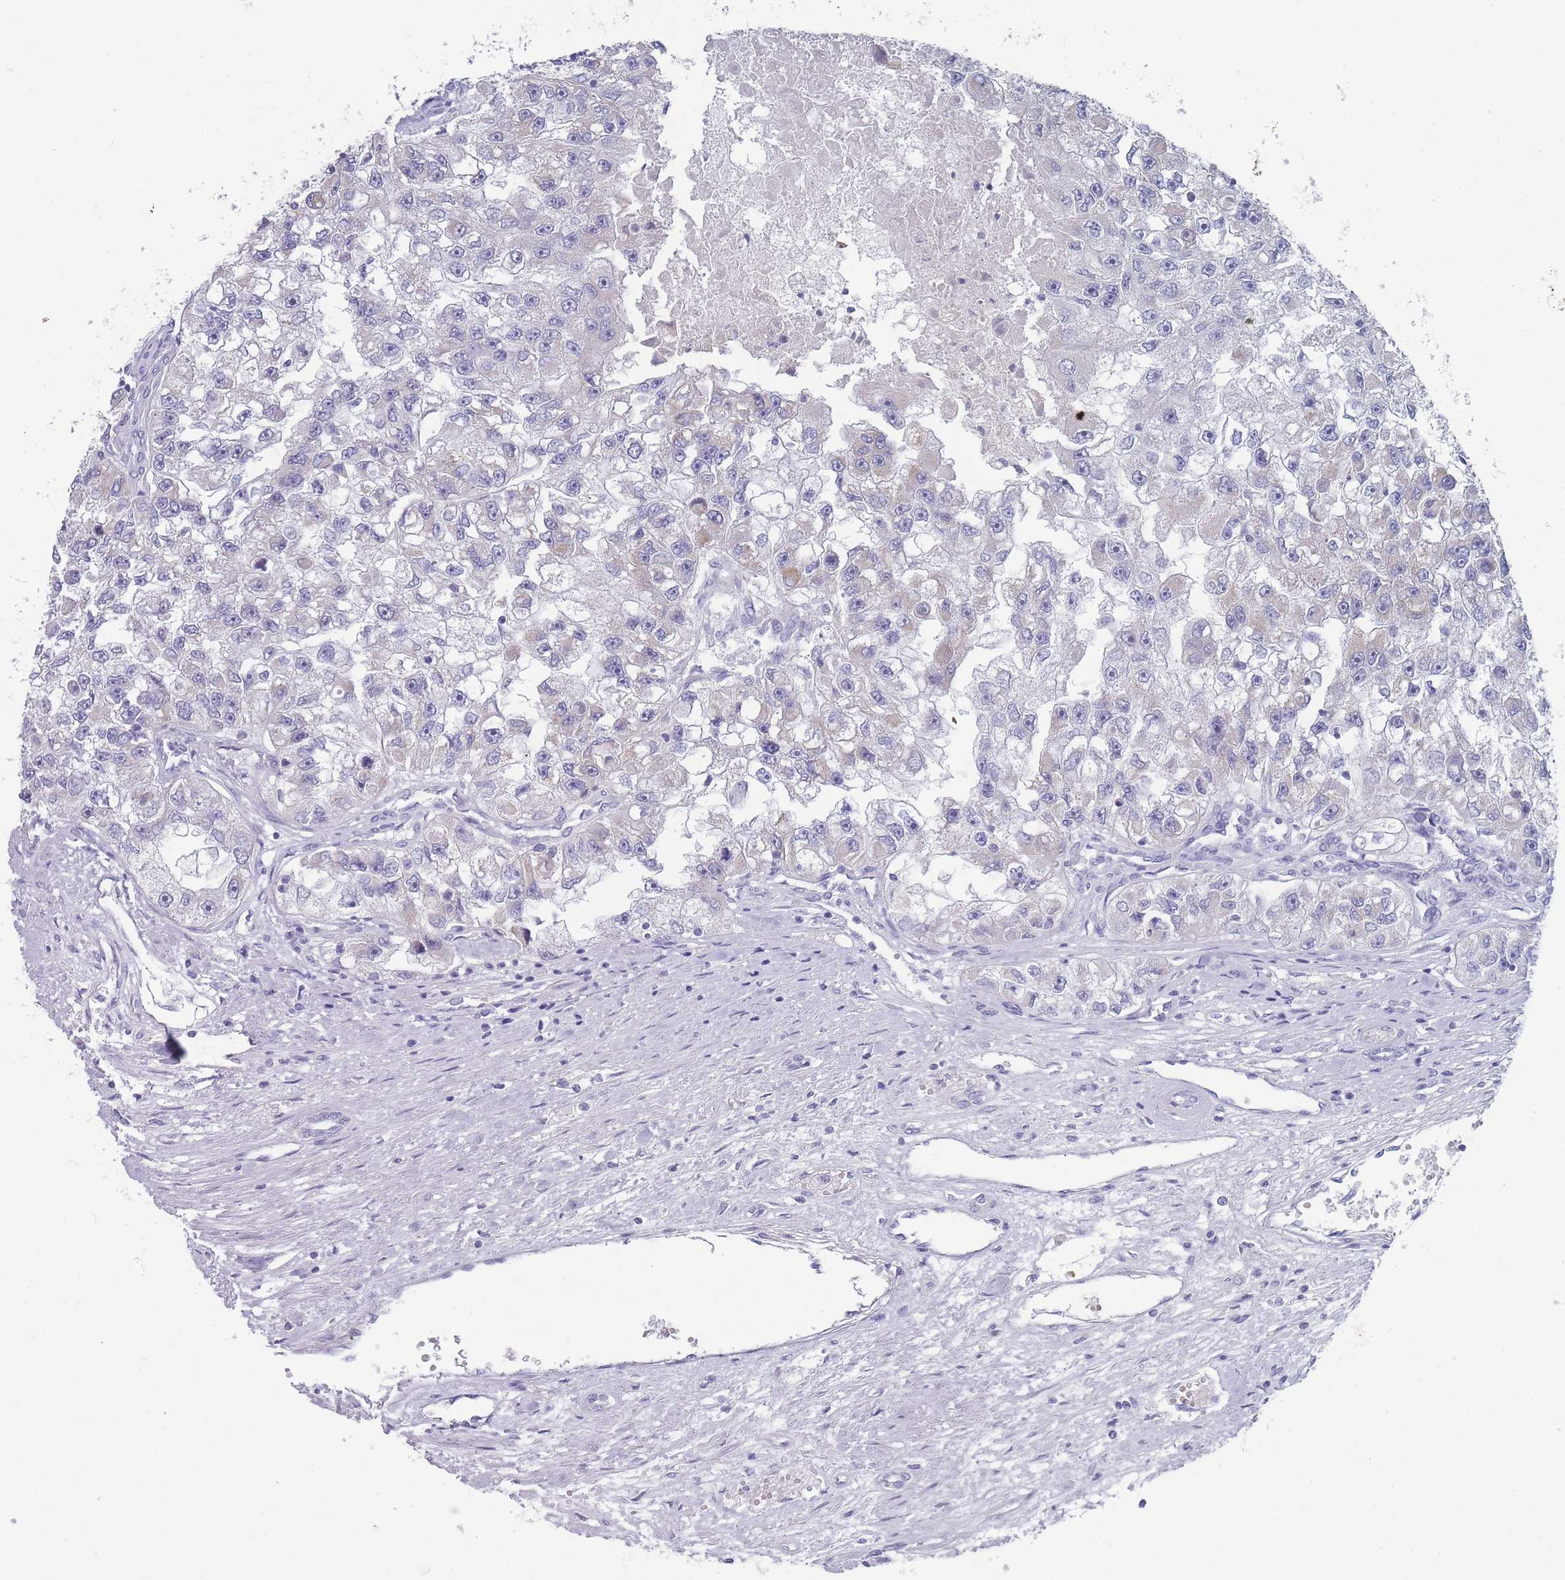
{"staining": {"intensity": "negative", "quantity": "none", "location": "none"}, "tissue": "renal cancer", "cell_type": "Tumor cells", "image_type": "cancer", "snomed": [{"axis": "morphology", "description": "Adenocarcinoma, NOS"}, {"axis": "topography", "description": "Kidney"}], "caption": "Tumor cells show no significant protein positivity in renal adenocarcinoma.", "gene": "MRPS14", "patient": {"sex": "male", "age": 63}}